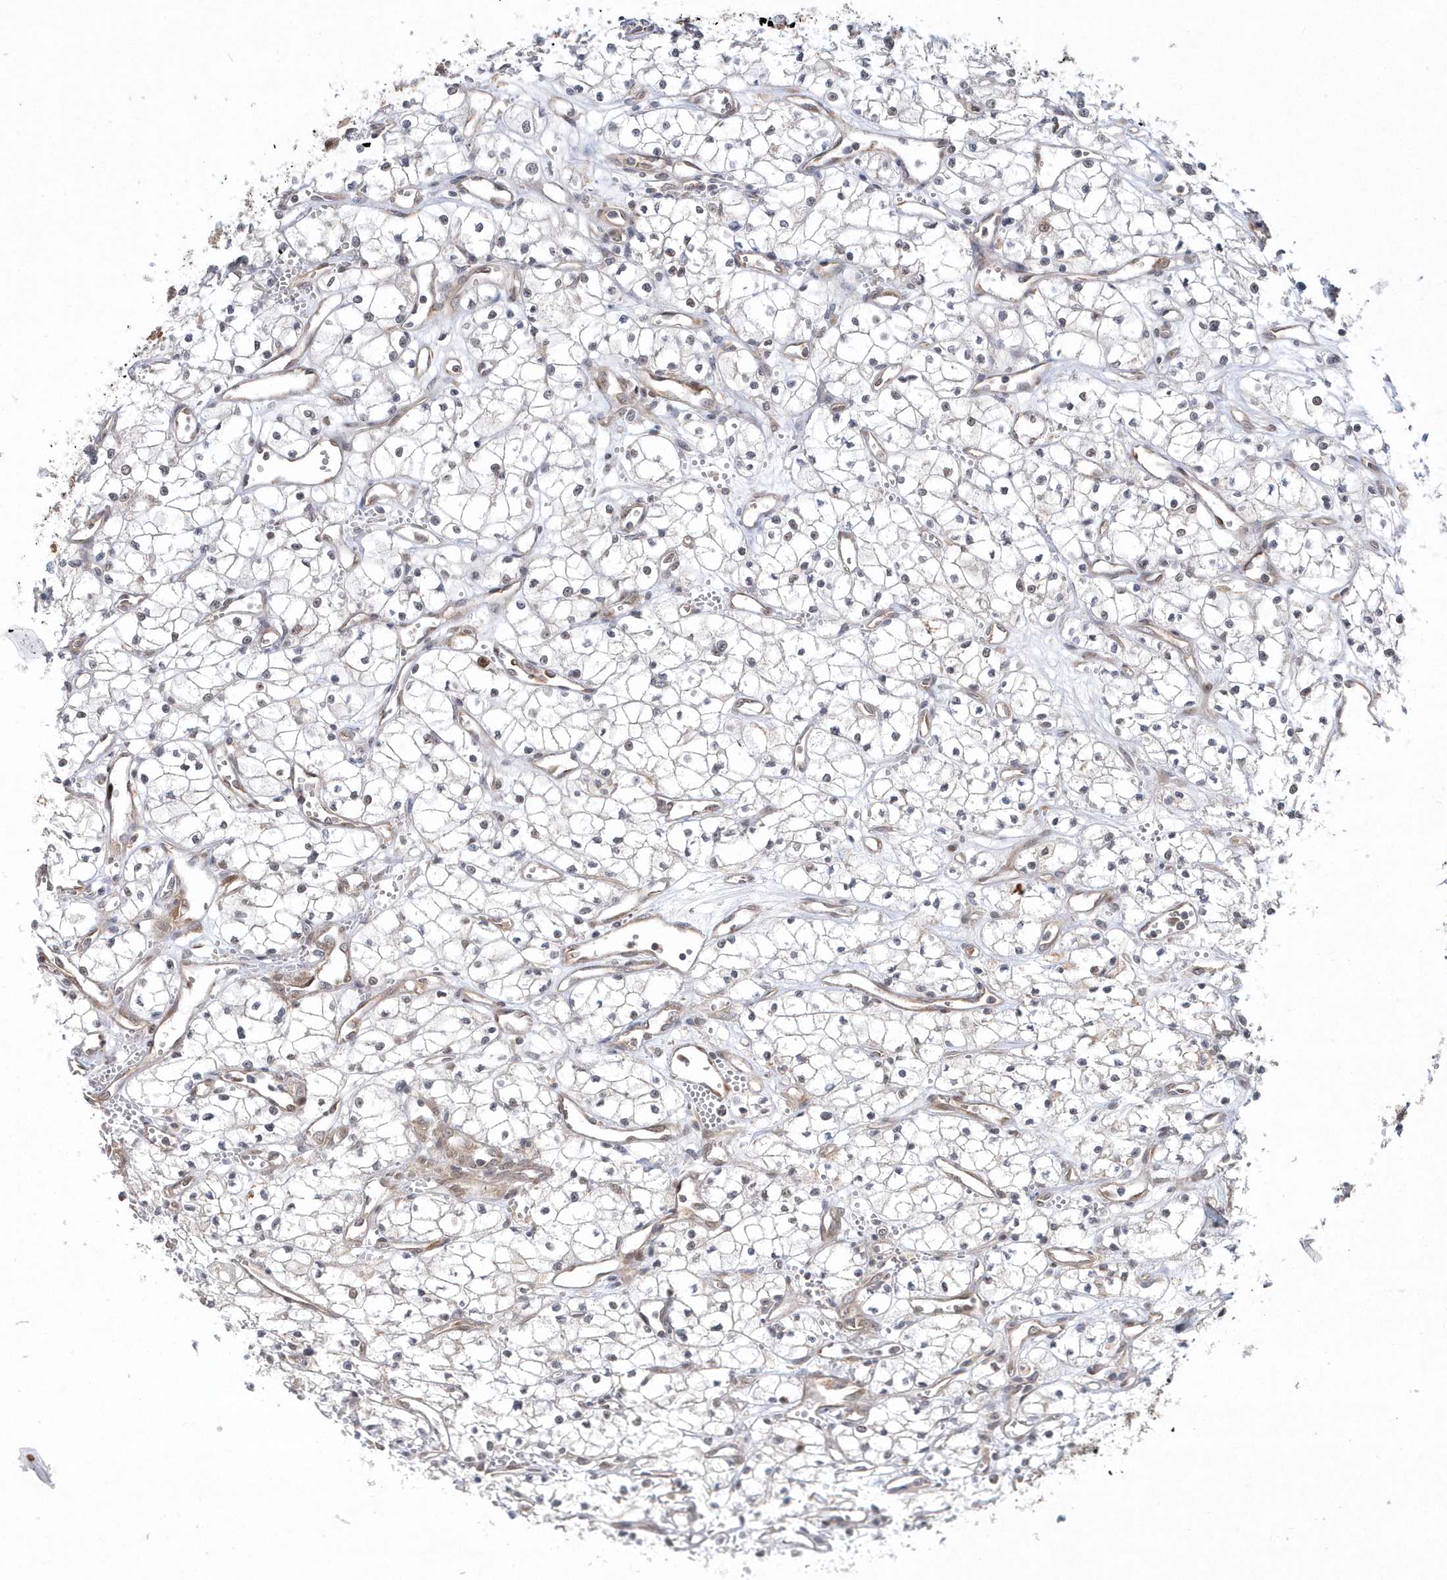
{"staining": {"intensity": "negative", "quantity": "none", "location": "none"}, "tissue": "renal cancer", "cell_type": "Tumor cells", "image_type": "cancer", "snomed": [{"axis": "morphology", "description": "Adenocarcinoma, NOS"}, {"axis": "topography", "description": "Kidney"}], "caption": "High power microscopy image of an IHC image of renal cancer, revealing no significant positivity in tumor cells.", "gene": "MXI1", "patient": {"sex": "male", "age": 59}}